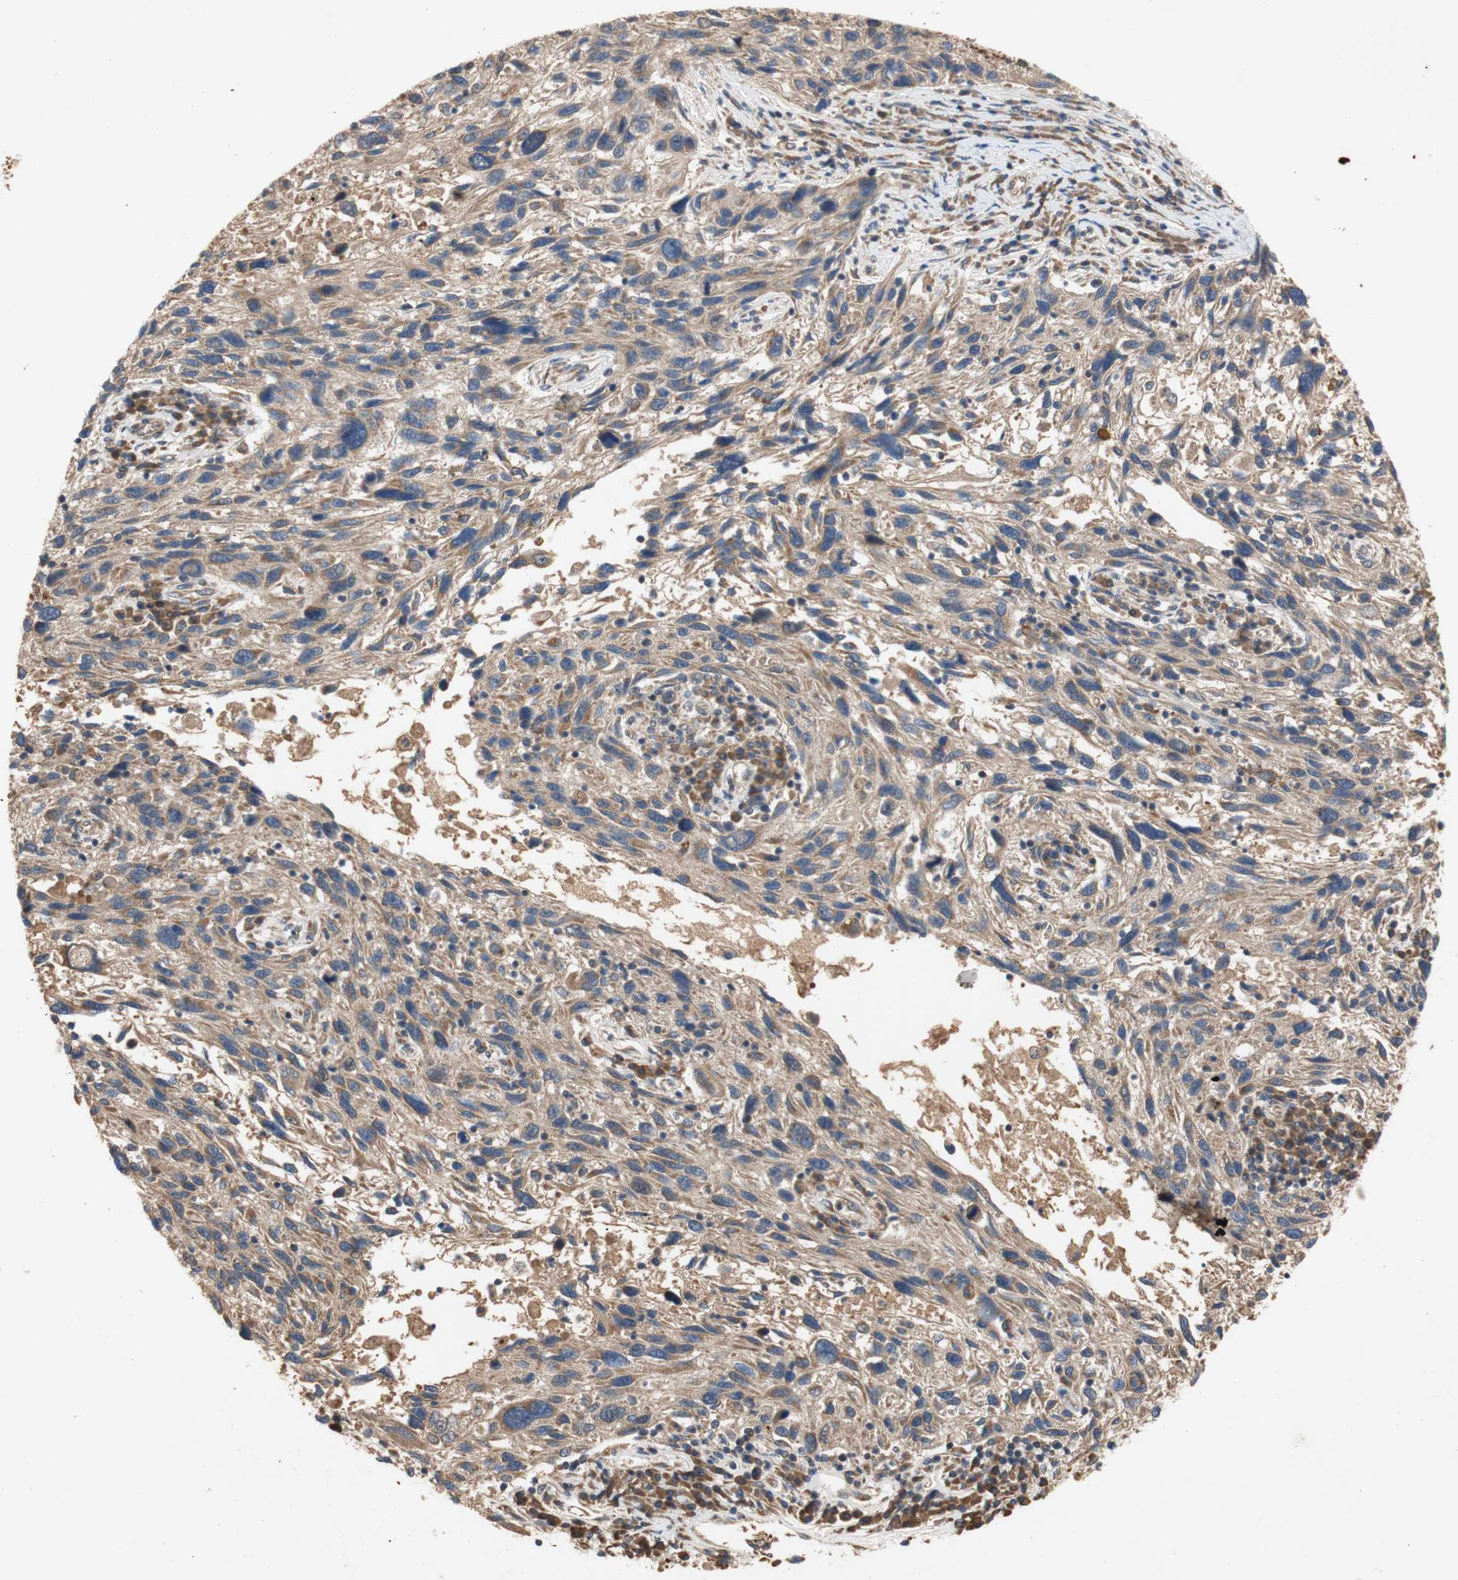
{"staining": {"intensity": "moderate", "quantity": ">75%", "location": "cytoplasmic/membranous"}, "tissue": "melanoma", "cell_type": "Tumor cells", "image_type": "cancer", "snomed": [{"axis": "morphology", "description": "Malignant melanoma, NOS"}, {"axis": "topography", "description": "Skin"}], "caption": "This is a photomicrograph of IHC staining of melanoma, which shows moderate expression in the cytoplasmic/membranous of tumor cells.", "gene": "PKN1", "patient": {"sex": "male", "age": 53}}